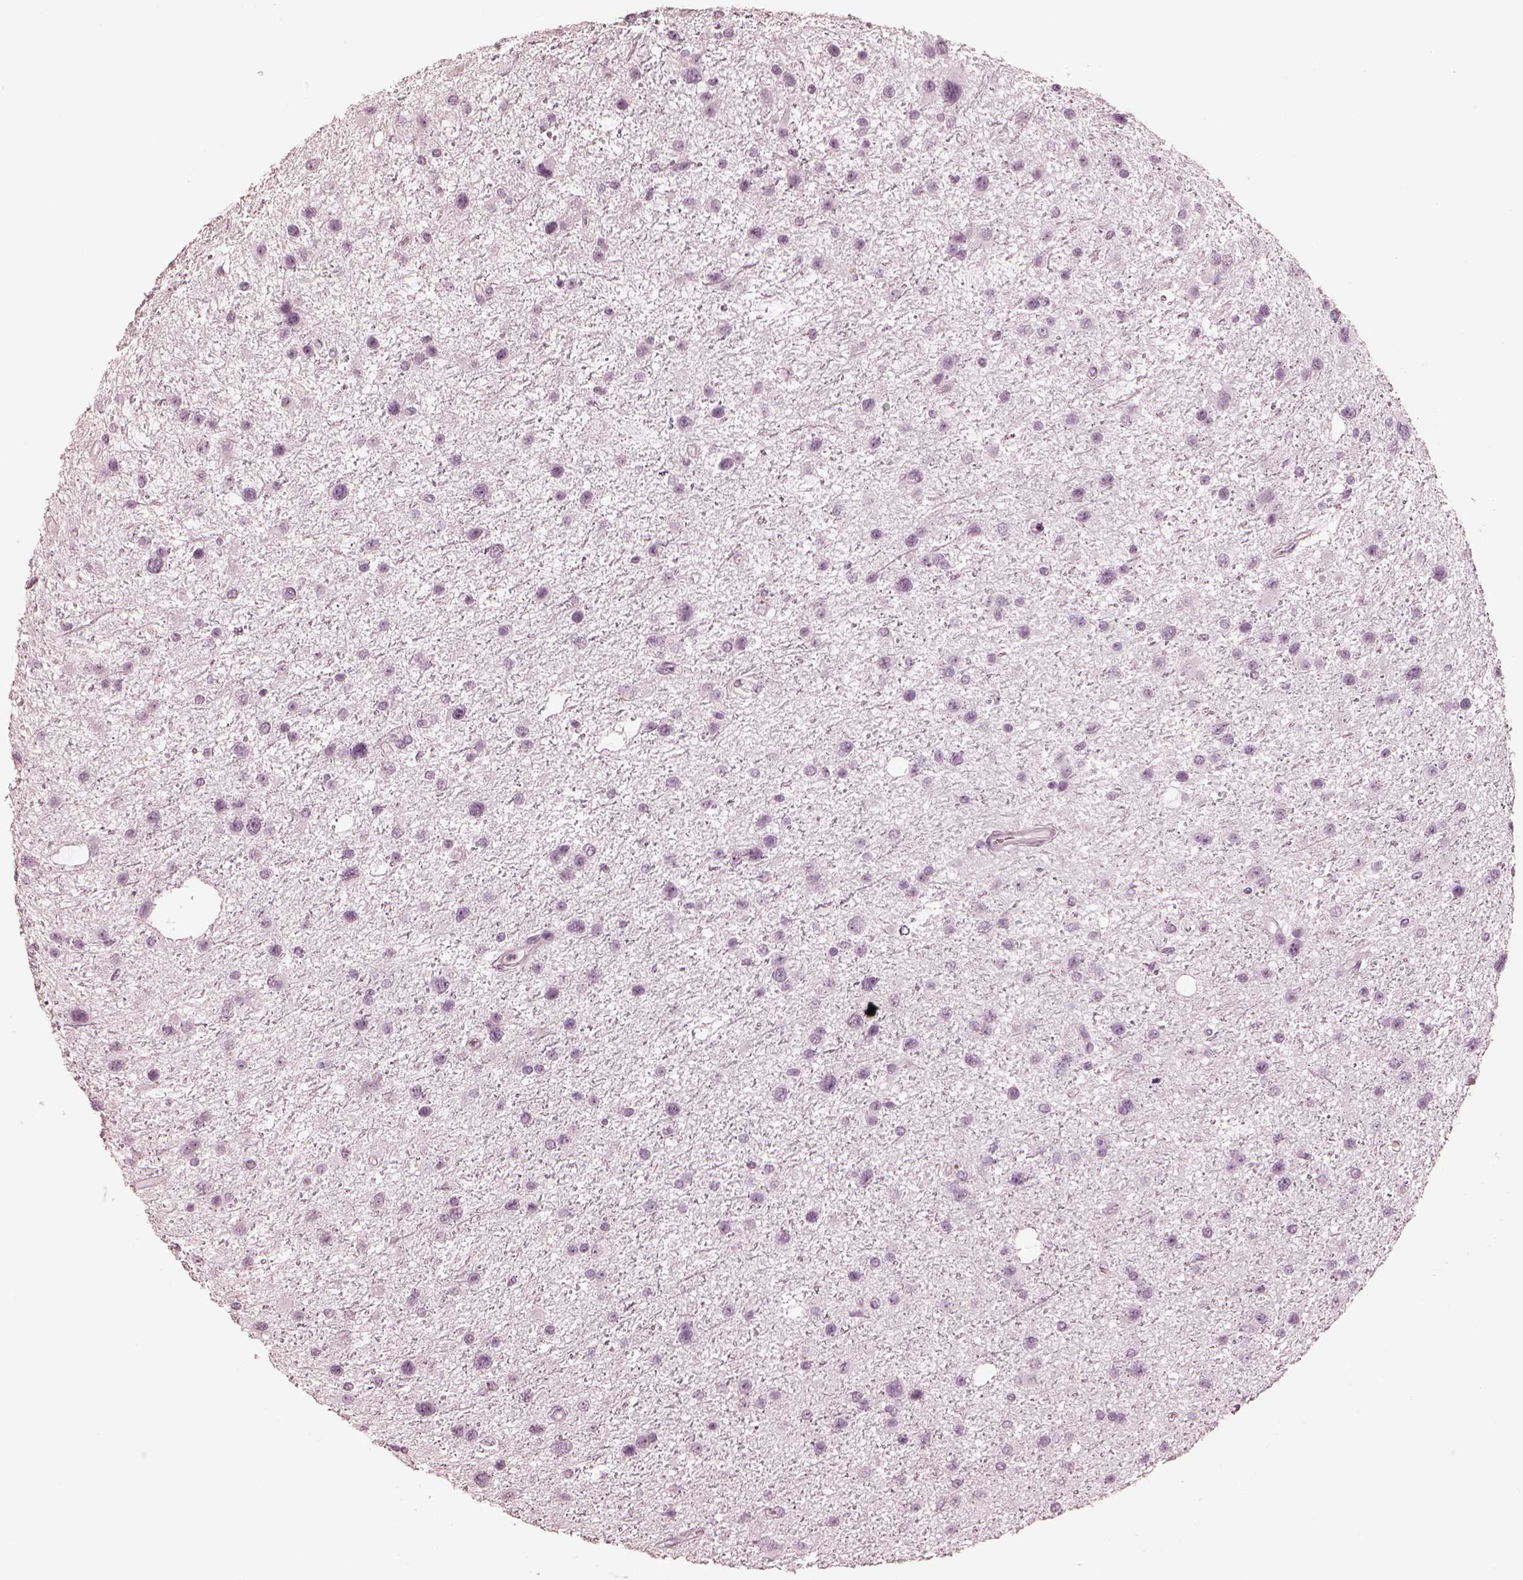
{"staining": {"intensity": "negative", "quantity": "none", "location": "none"}, "tissue": "glioma", "cell_type": "Tumor cells", "image_type": "cancer", "snomed": [{"axis": "morphology", "description": "Glioma, malignant, Low grade"}, {"axis": "topography", "description": "Brain"}], "caption": "Tumor cells are negative for brown protein staining in low-grade glioma (malignant).", "gene": "CALR3", "patient": {"sex": "female", "age": 32}}